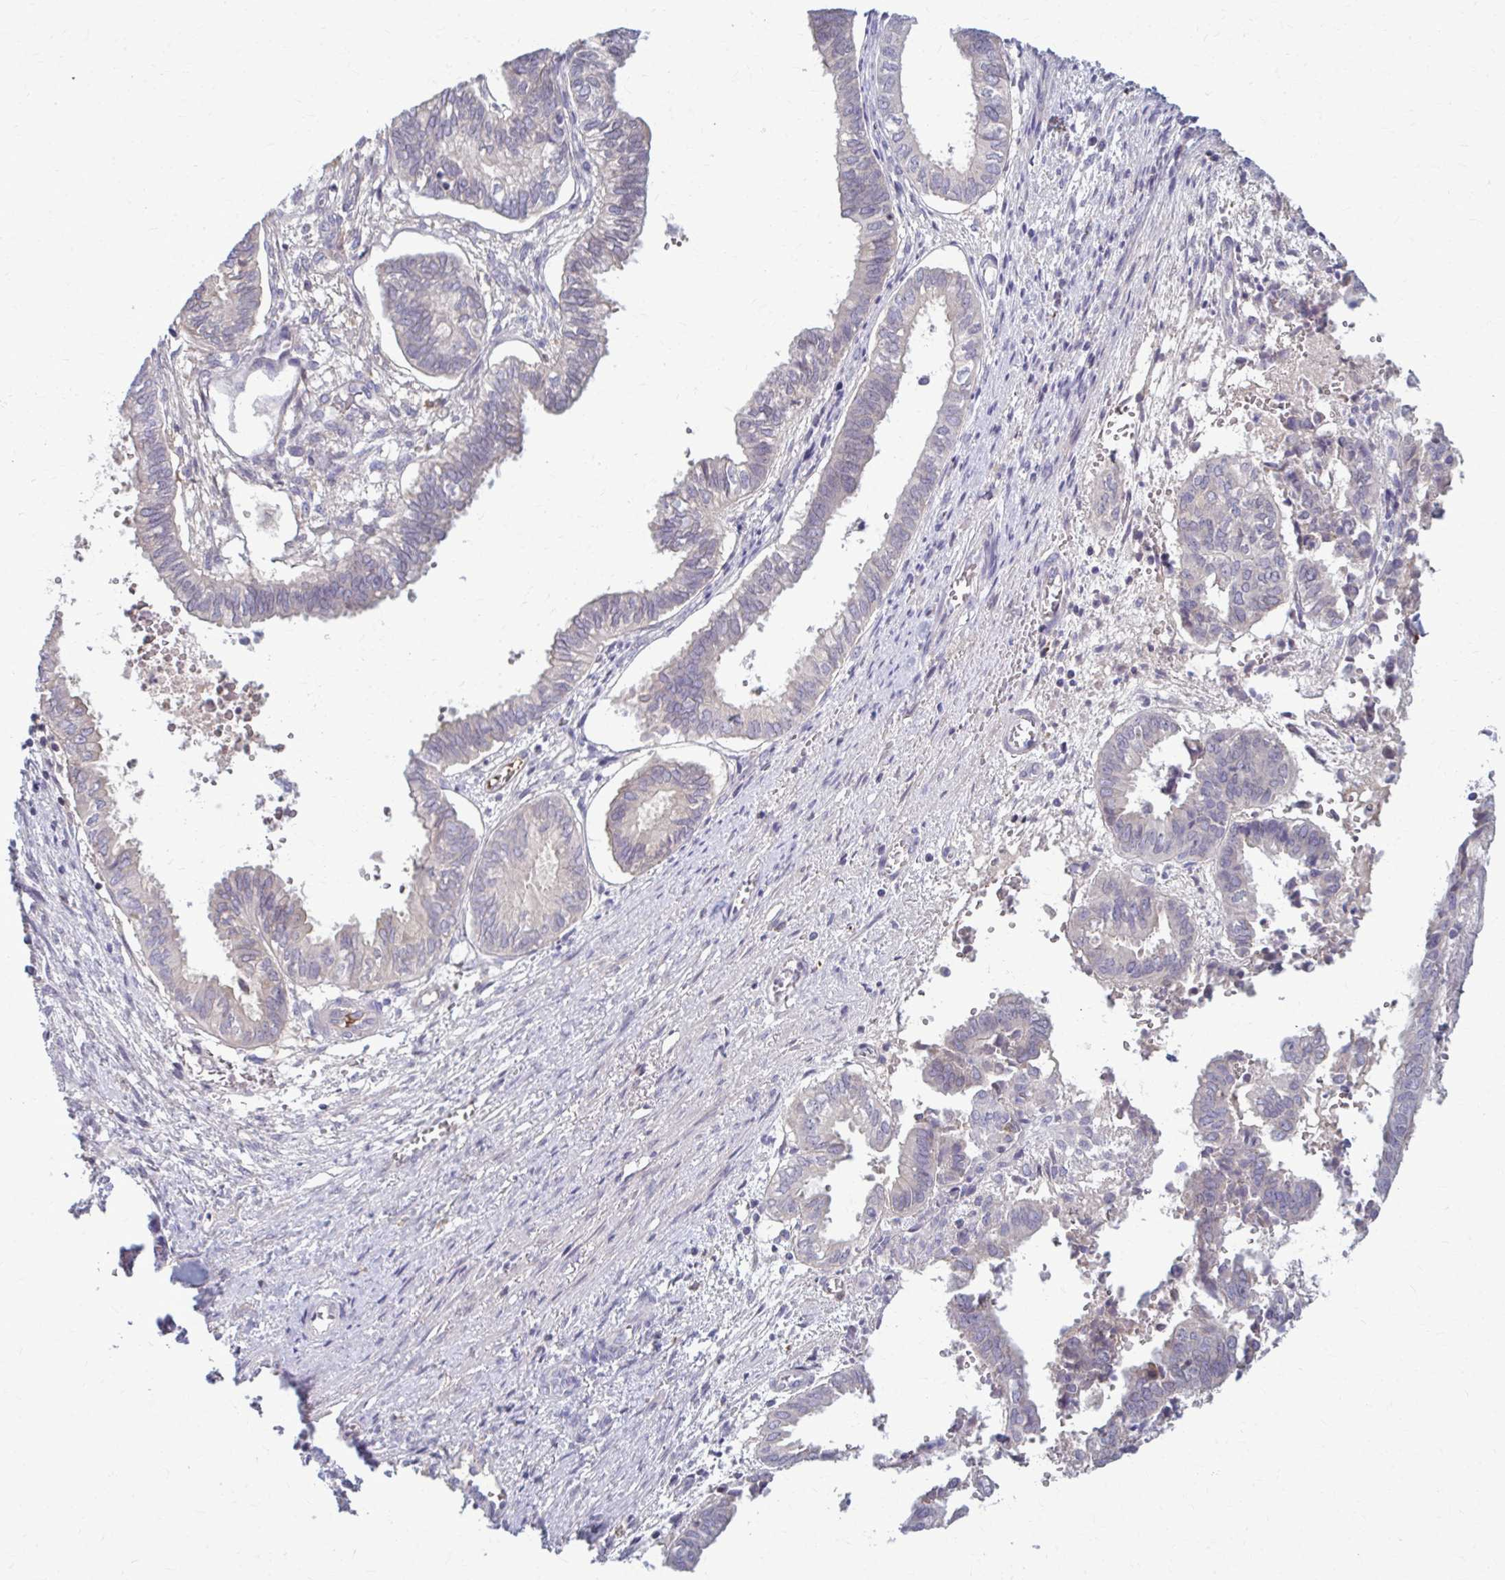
{"staining": {"intensity": "negative", "quantity": "none", "location": "none"}, "tissue": "ovarian cancer", "cell_type": "Tumor cells", "image_type": "cancer", "snomed": [{"axis": "morphology", "description": "Carcinoma, endometroid"}, {"axis": "topography", "description": "Ovary"}], "caption": "Immunohistochemistry (IHC) photomicrograph of ovarian cancer stained for a protein (brown), which reveals no staining in tumor cells. (Stains: DAB (3,3'-diaminobenzidine) immunohistochemistry with hematoxylin counter stain, Microscopy: brightfield microscopy at high magnification).", "gene": "MCRIP2", "patient": {"sex": "female", "age": 64}}